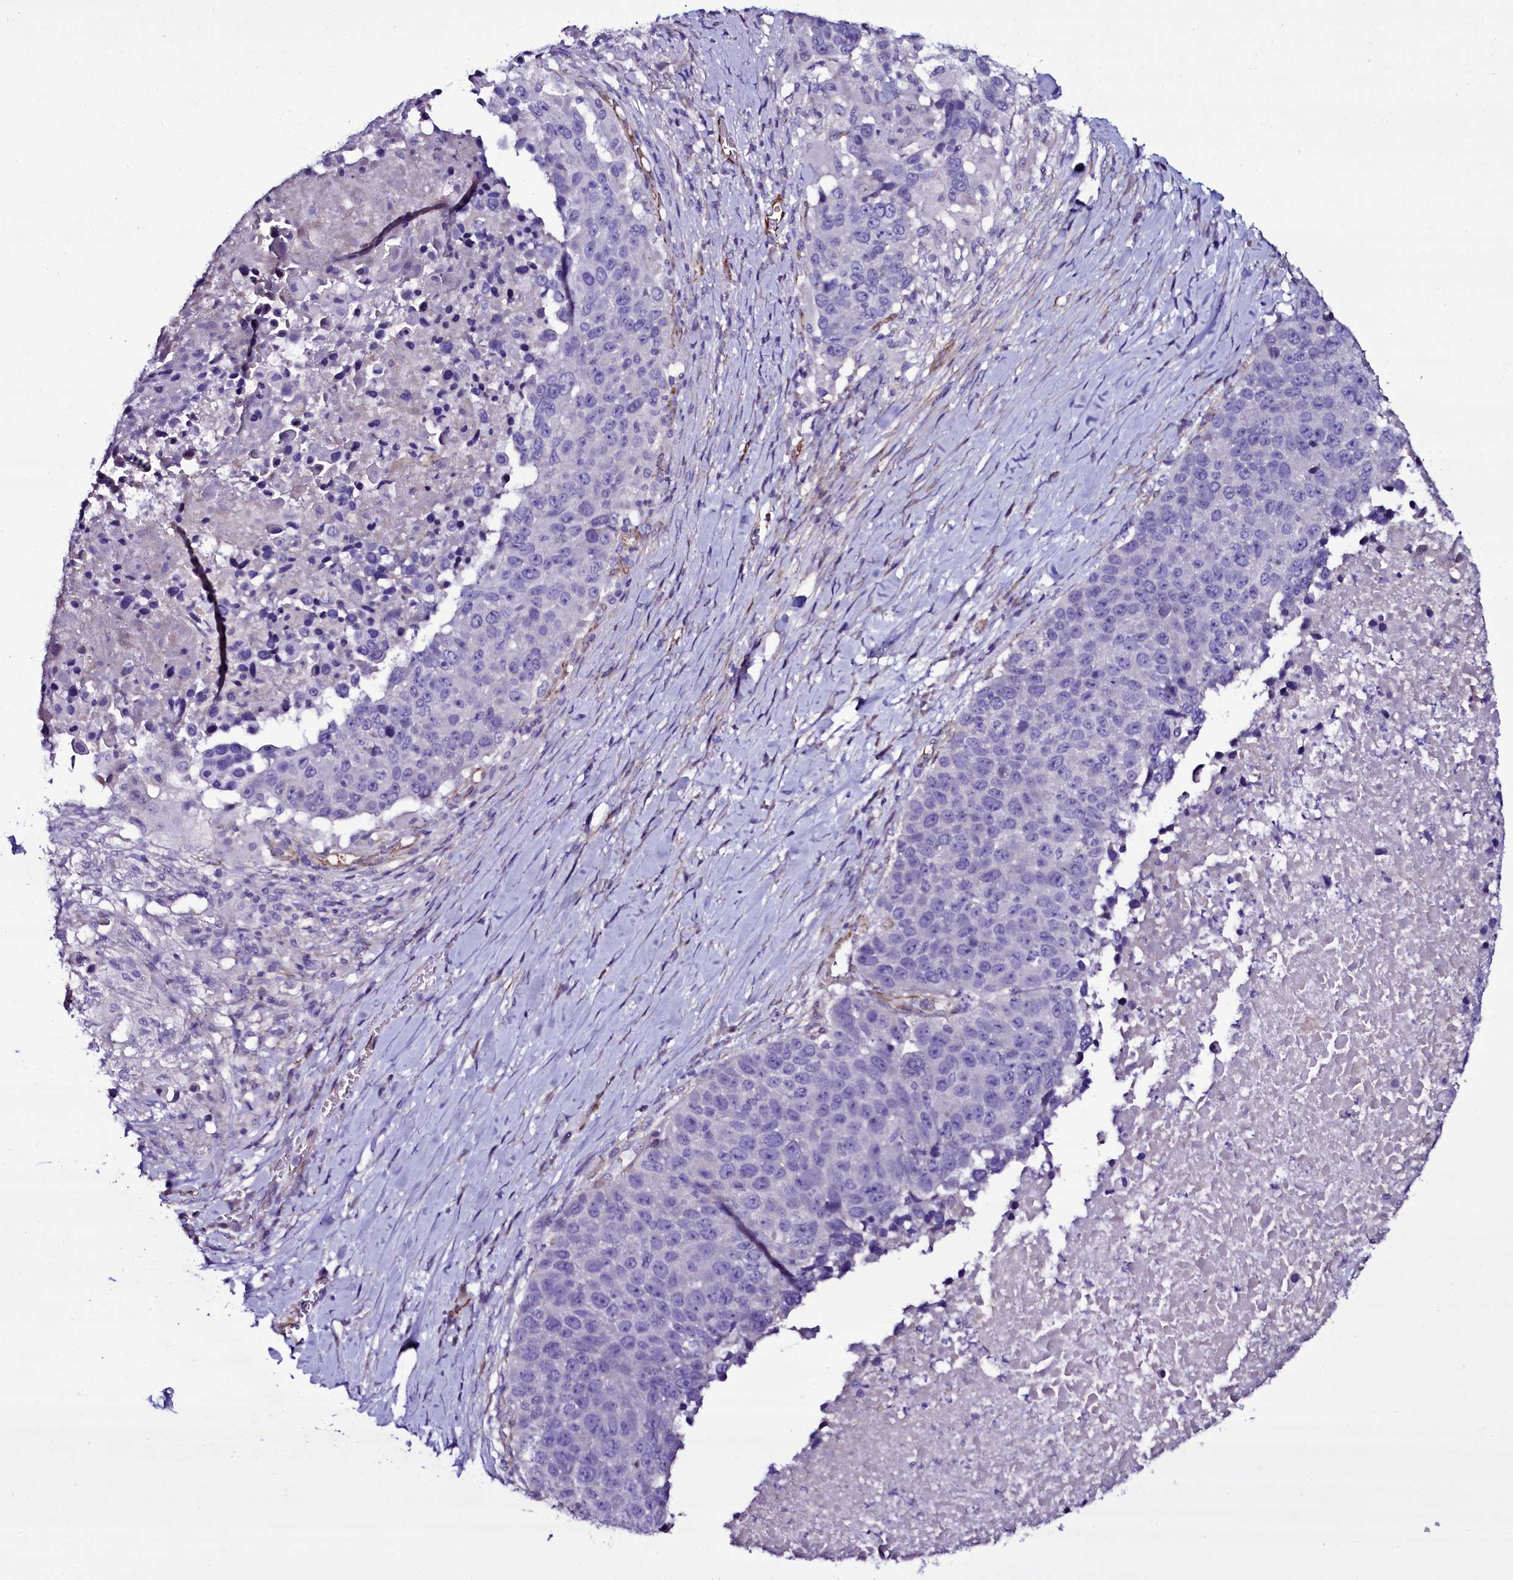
{"staining": {"intensity": "negative", "quantity": "none", "location": "none"}, "tissue": "lung cancer", "cell_type": "Tumor cells", "image_type": "cancer", "snomed": [{"axis": "morphology", "description": "Normal tissue, NOS"}, {"axis": "morphology", "description": "Squamous cell carcinoma, NOS"}, {"axis": "topography", "description": "Lymph node"}, {"axis": "topography", "description": "Lung"}], "caption": "Histopathology image shows no significant protein staining in tumor cells of squamous cell carcinoma (lung).", "gene": "MEX3C", "patient": {"sex": "male", "age": 66}}